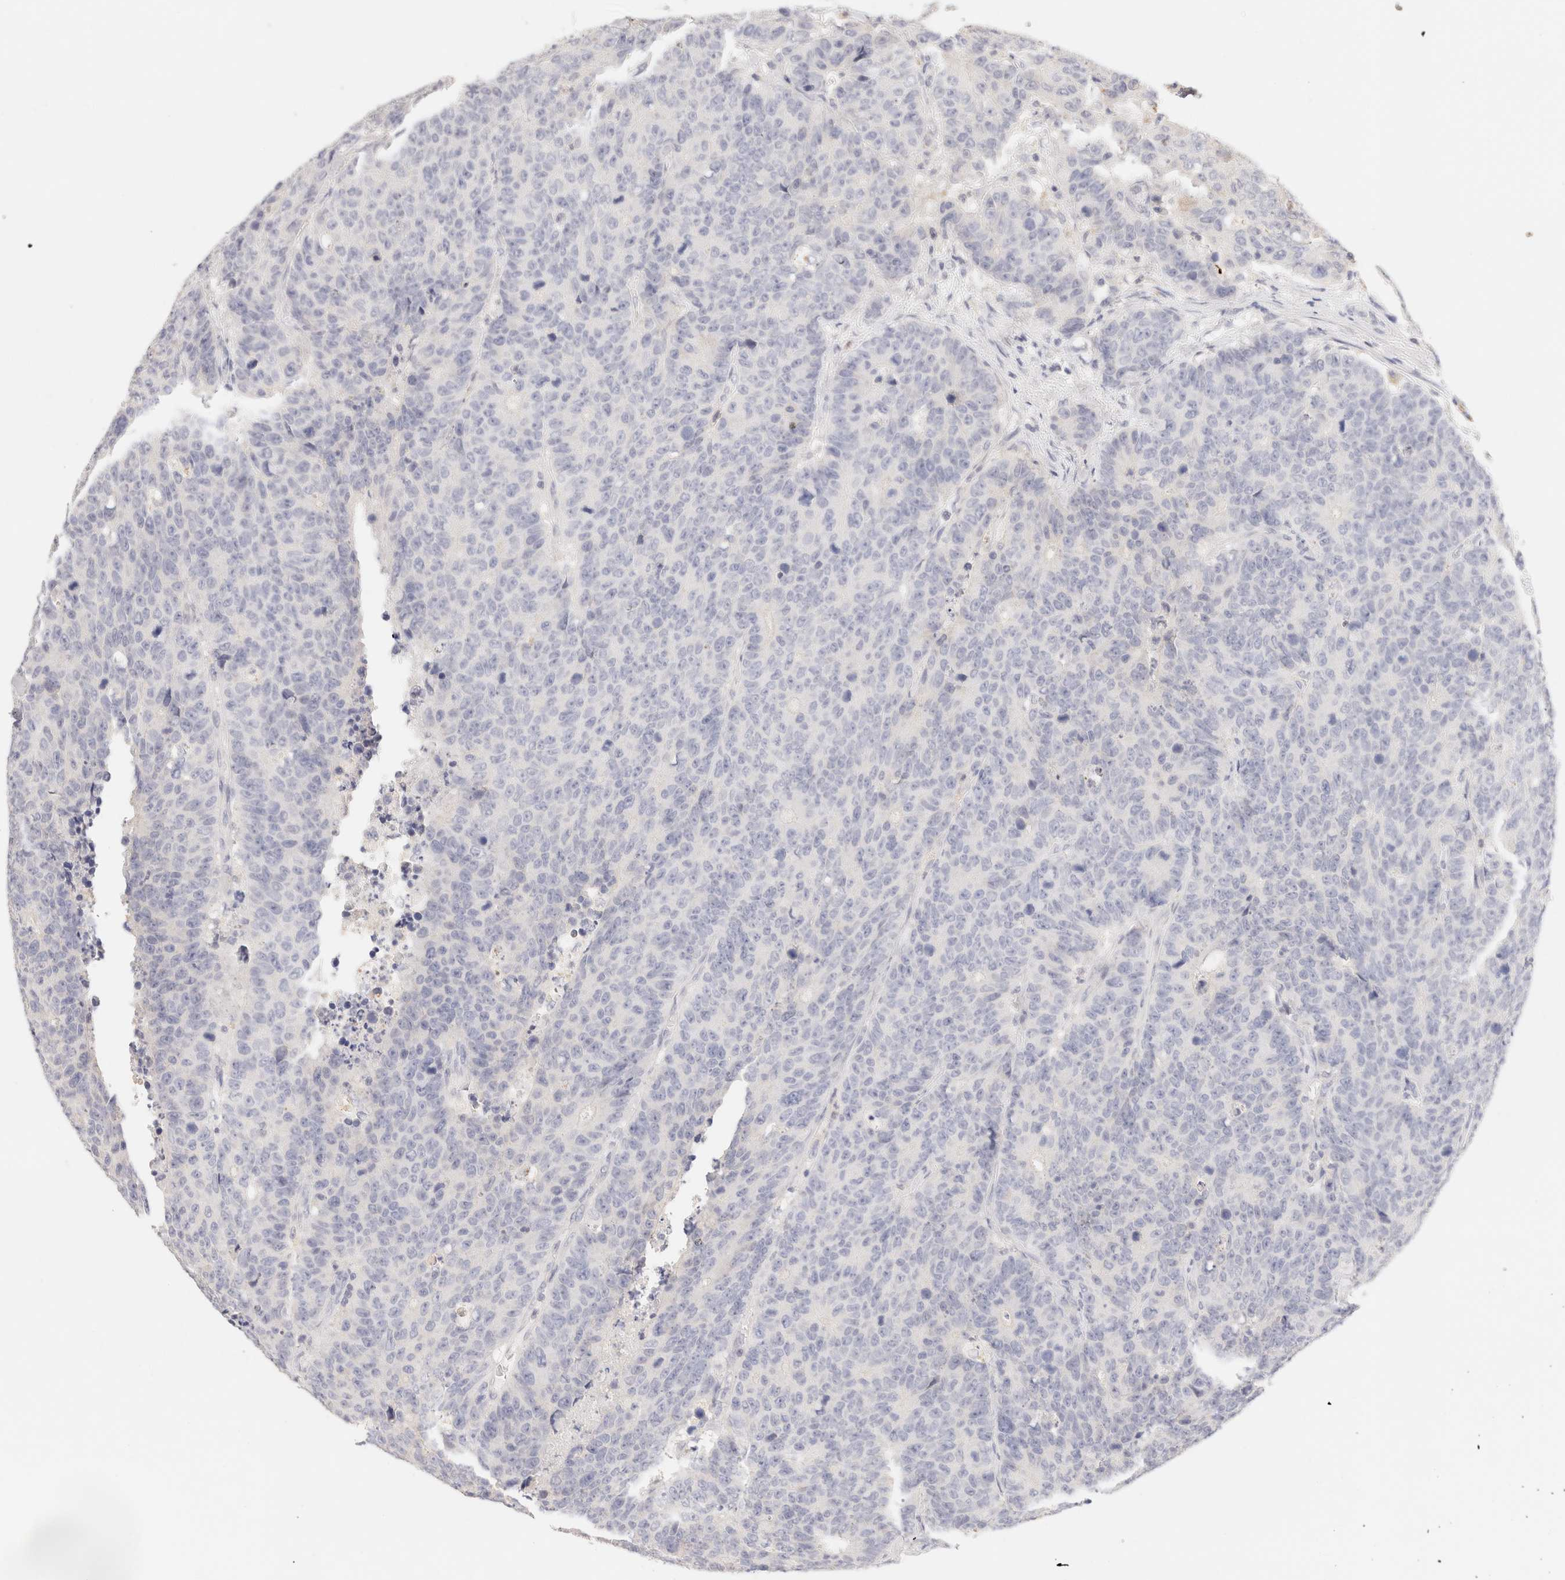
{"staining": {"intensity": "negative", "quantity": "none", "location": "none"}, "tissue": "colorectal cancer", "cell_type": "Tumor cells", "image_type": "cancer", "snomed": [{"axis": "morphology", "description": "Adenocarcinoma, NOS"}, {"axis": "topography", "description": "Colon"}], "caption": "A high-resolution micrograph shows immunohistochemistry (IHC) staining of colorectal cancer, which demonstrates no significant expression in tumor cells.", "gene": "SCGB2A2", "patient": {"sex": "female", "age": 86}}